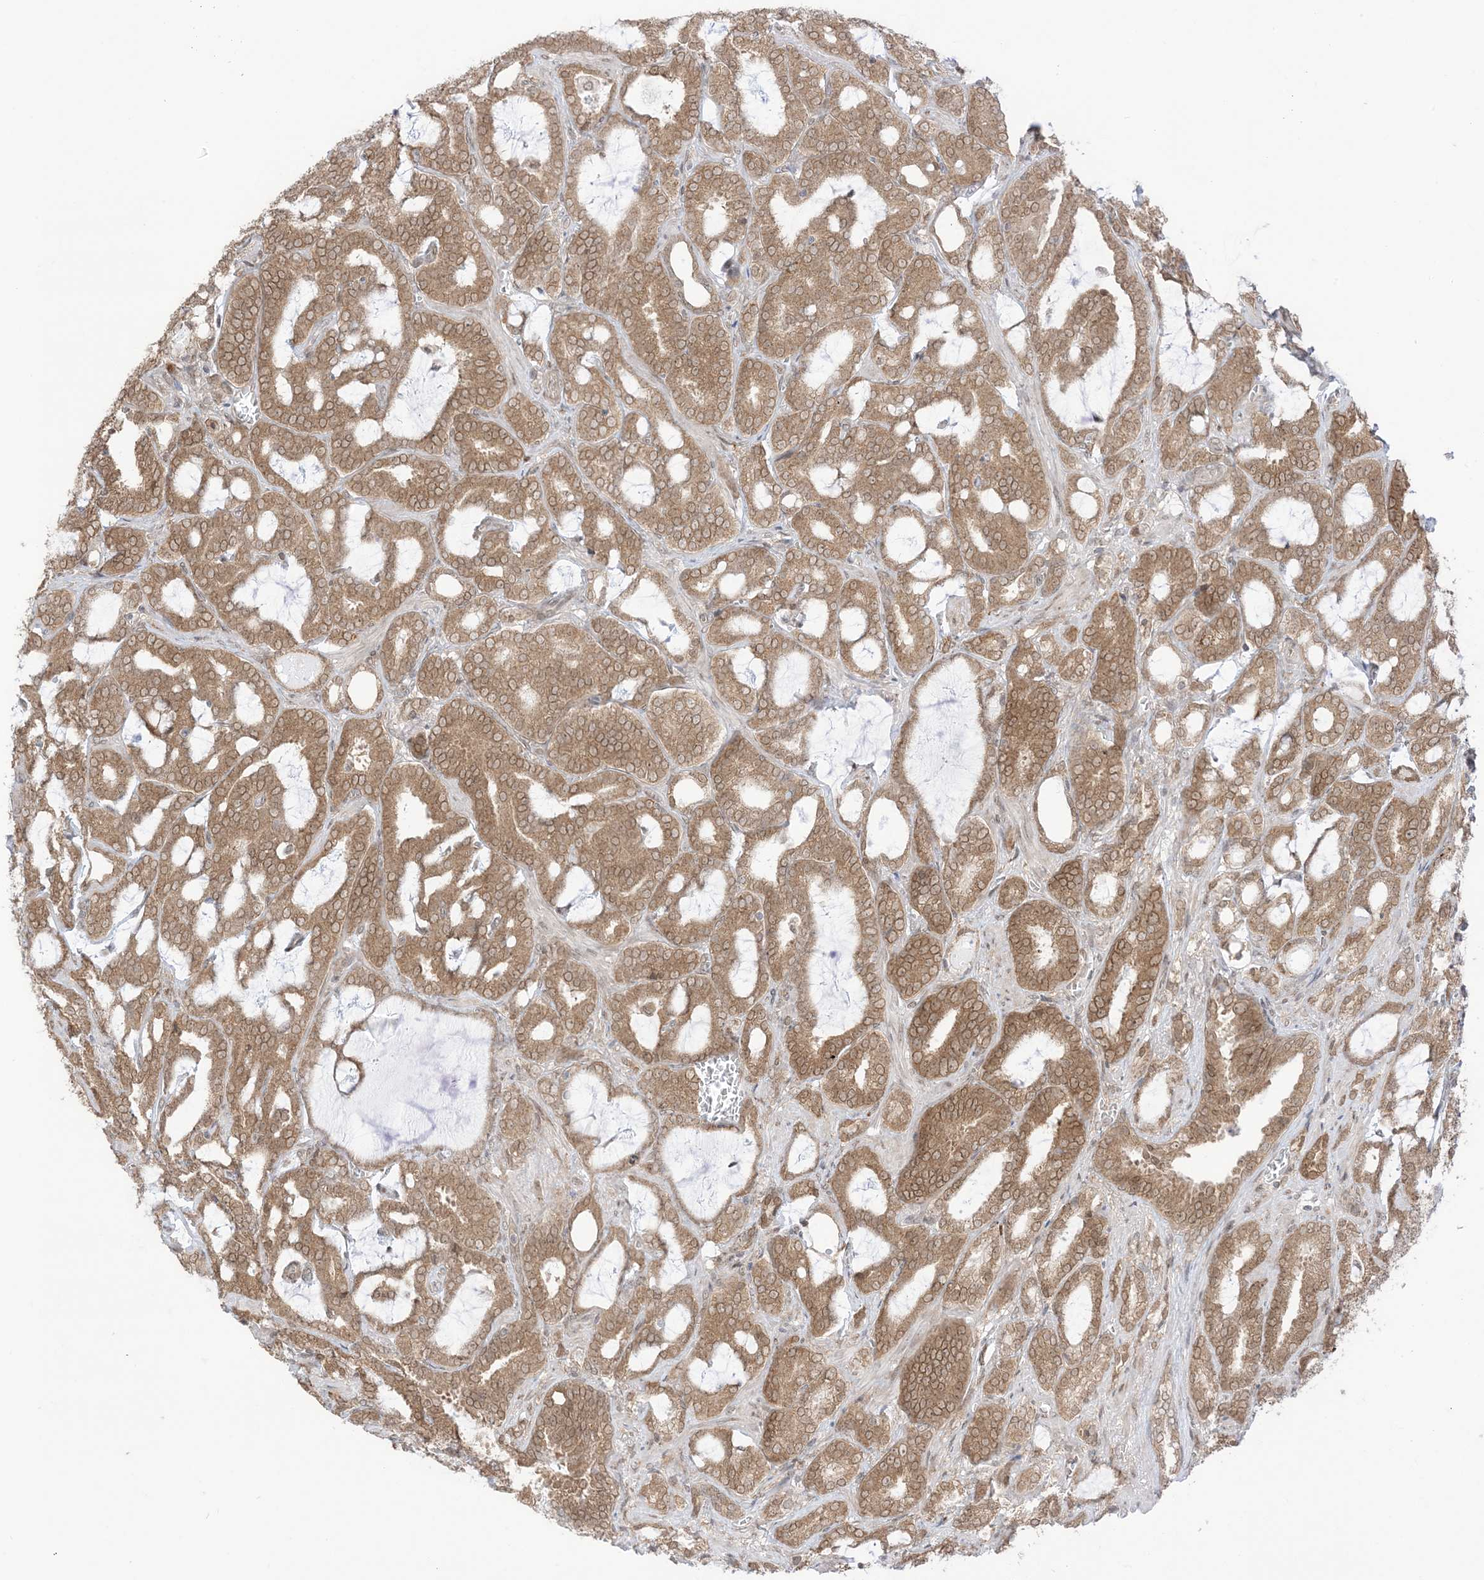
{"staining": {"intensity": "moderate", "quantity": ">75%", "location": "cytoplasmic/membranous,nuclear"}, "tissue": "prostate cancer", "cell_type": "Tumor cells", "image_type": "cancer", "snomed": [{"axis": "morphology", "description": "Adenocarcinoma, High grade"}, {"axis": "topography", "description": "Prostate and seminal vesicle, NOS"}], "caption": "DAB immunohistochemical staining of prostate cancer displays moderate cytoplasmic/membranous and nuclear protein staining in approximately >75% of tumor cells.", "gene": "UBE2E2", "patient": {"sex": "male", "age": 67}}